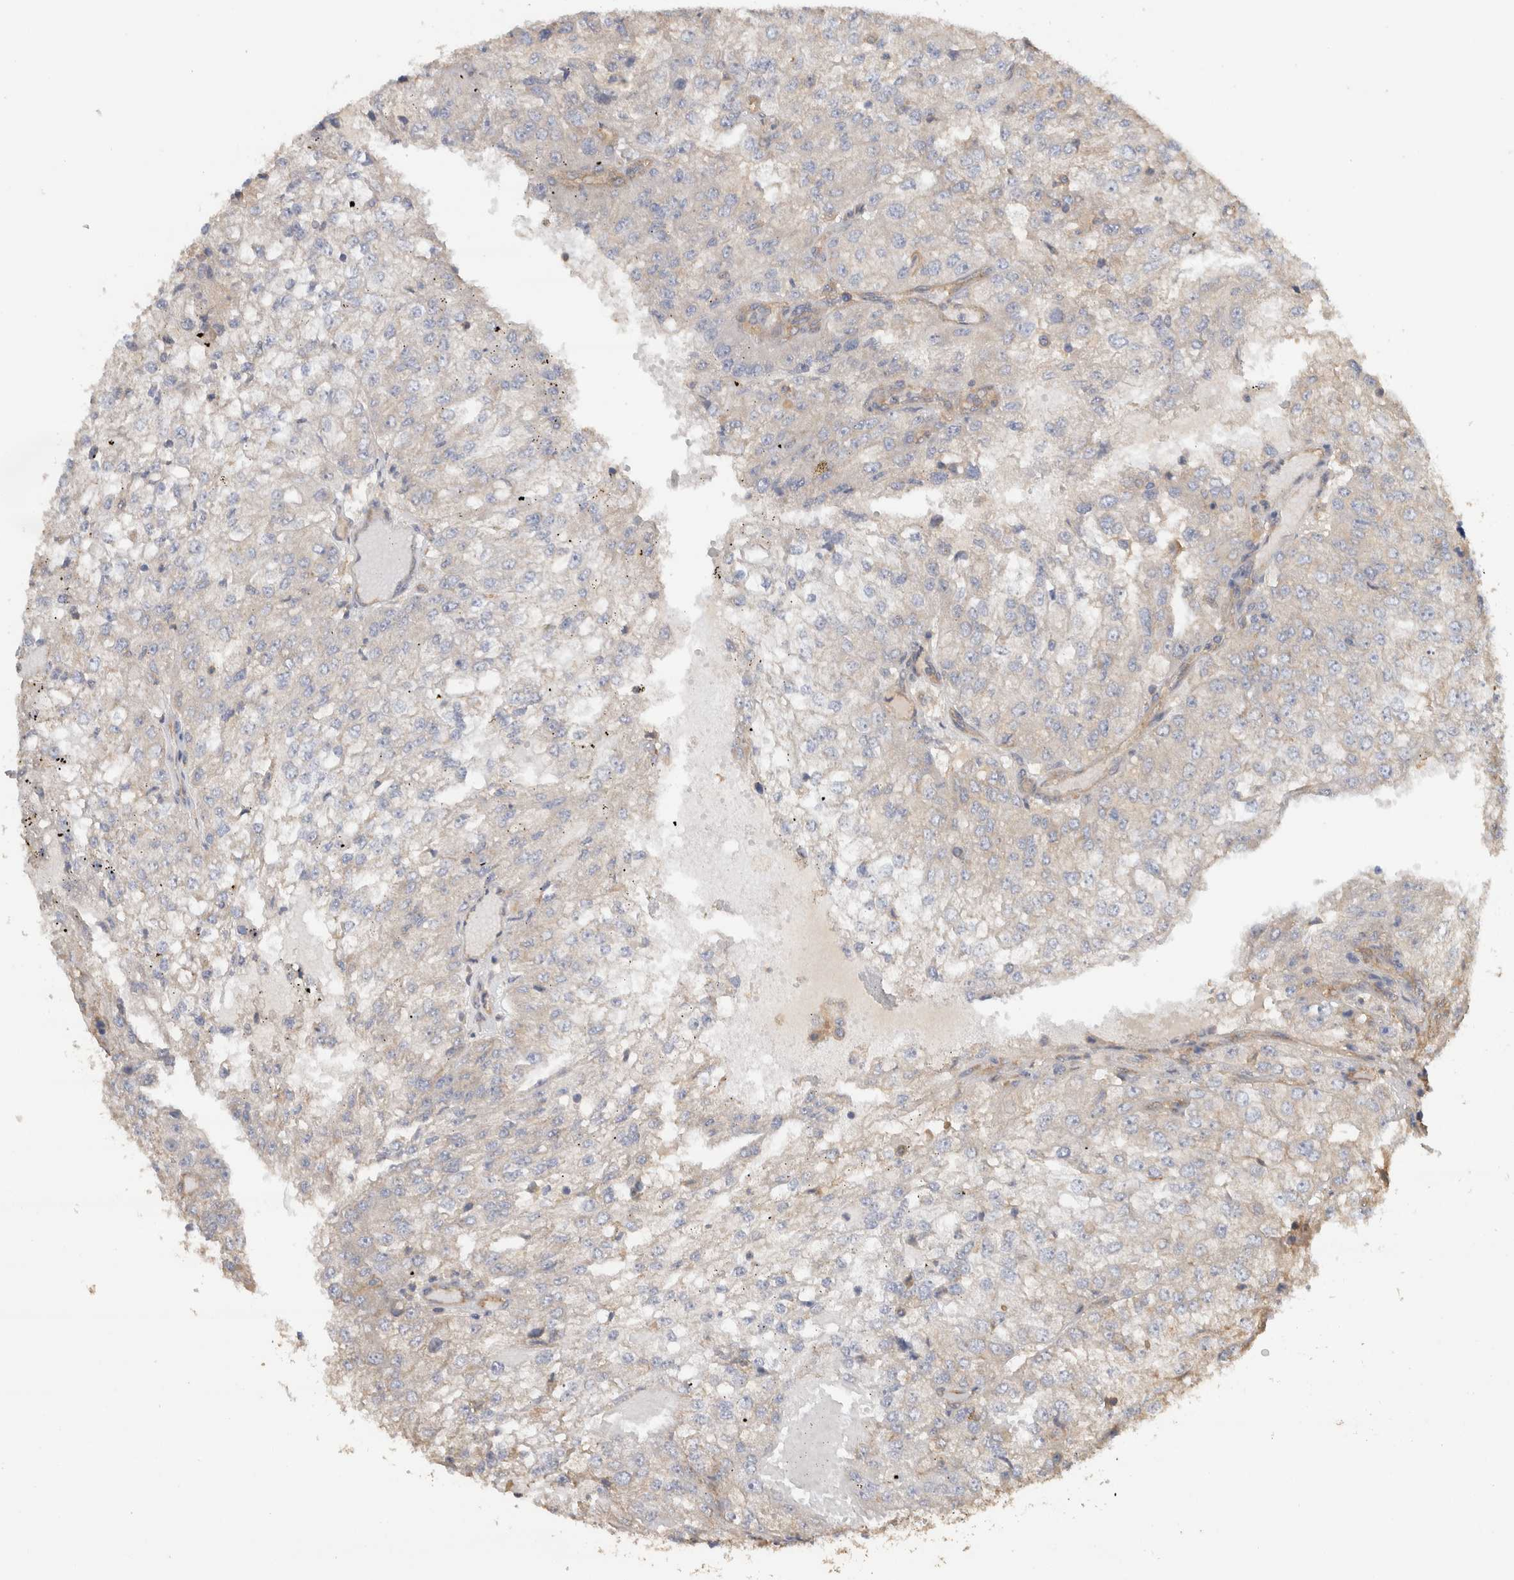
{"staining": {"intensity": "negative", "quantity": "none", "location": "none"}, "tissue": "renal cancer", "cell_type": "Tumor cells", "image_type": "cancer", "snomed": [{"axis": "morphology", "description": "Adenocarcinoma, NOS"}, {"axis": "topography", "description": "Kidney"}], "caption": "Adenocarcinoma (renal) was stained to show a protein in brown. There is no significant expression in tumor cells.", "gene": "EIF4G3", "patient": {"sex": "female", "age": 54}}